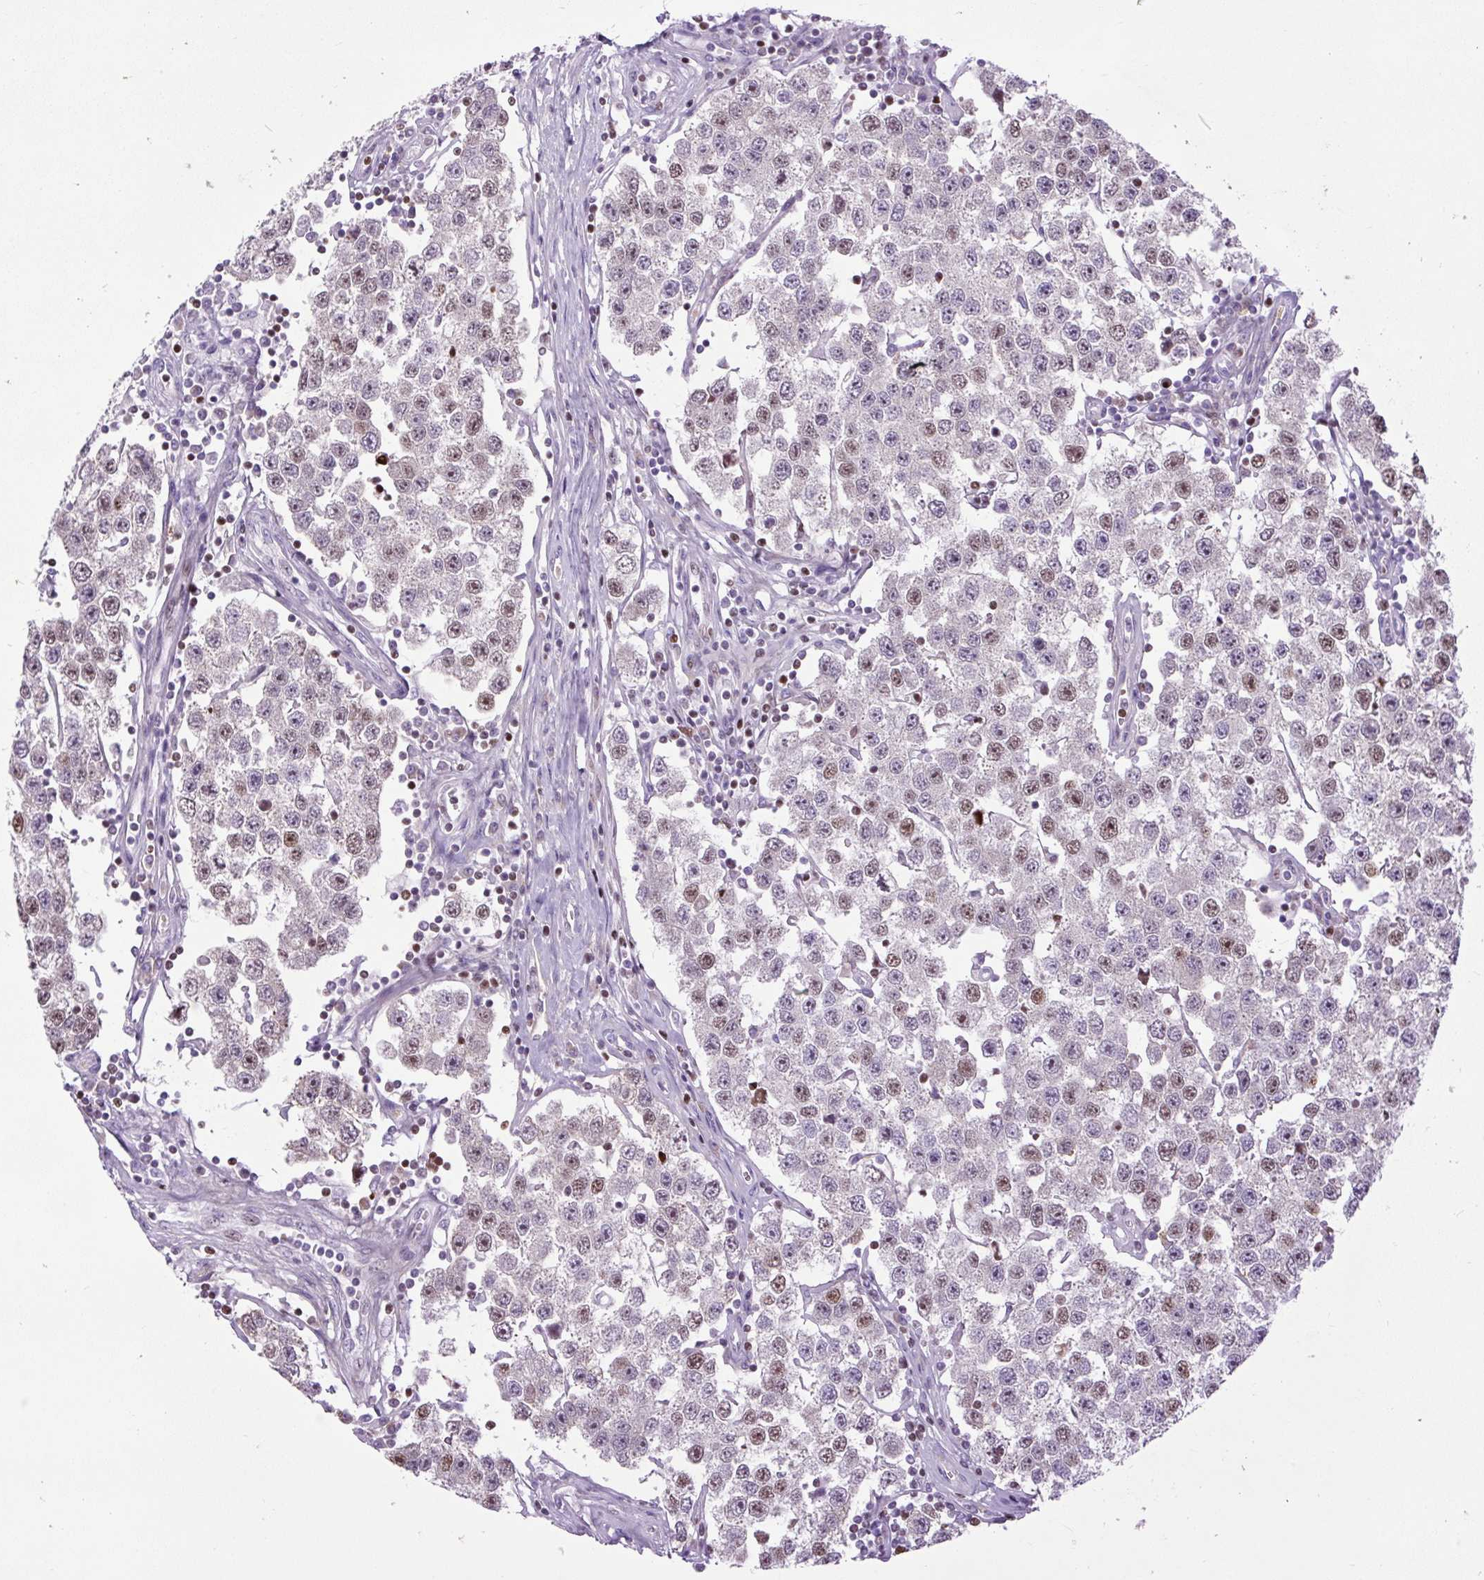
{"staining": {"intensity": "weak", "quantity": "25%-75%", "location": "nuclear"}, "tissue": "testis cancer", "cell_type": "Tumor cells", "image_type": "cancer", "snomed": [{"axis": "morphology", "description": "Seminoma, NOS"}, {"axis": "topography", "description": "Testis"}], "caption": "There is low levels of weak nuclear expression in tumor cells of testis cancer, as demonstrated by immunohistochemical staining (brown color).", "gene": "SPC24", "patient": {"sex": "male", "age": 34}}